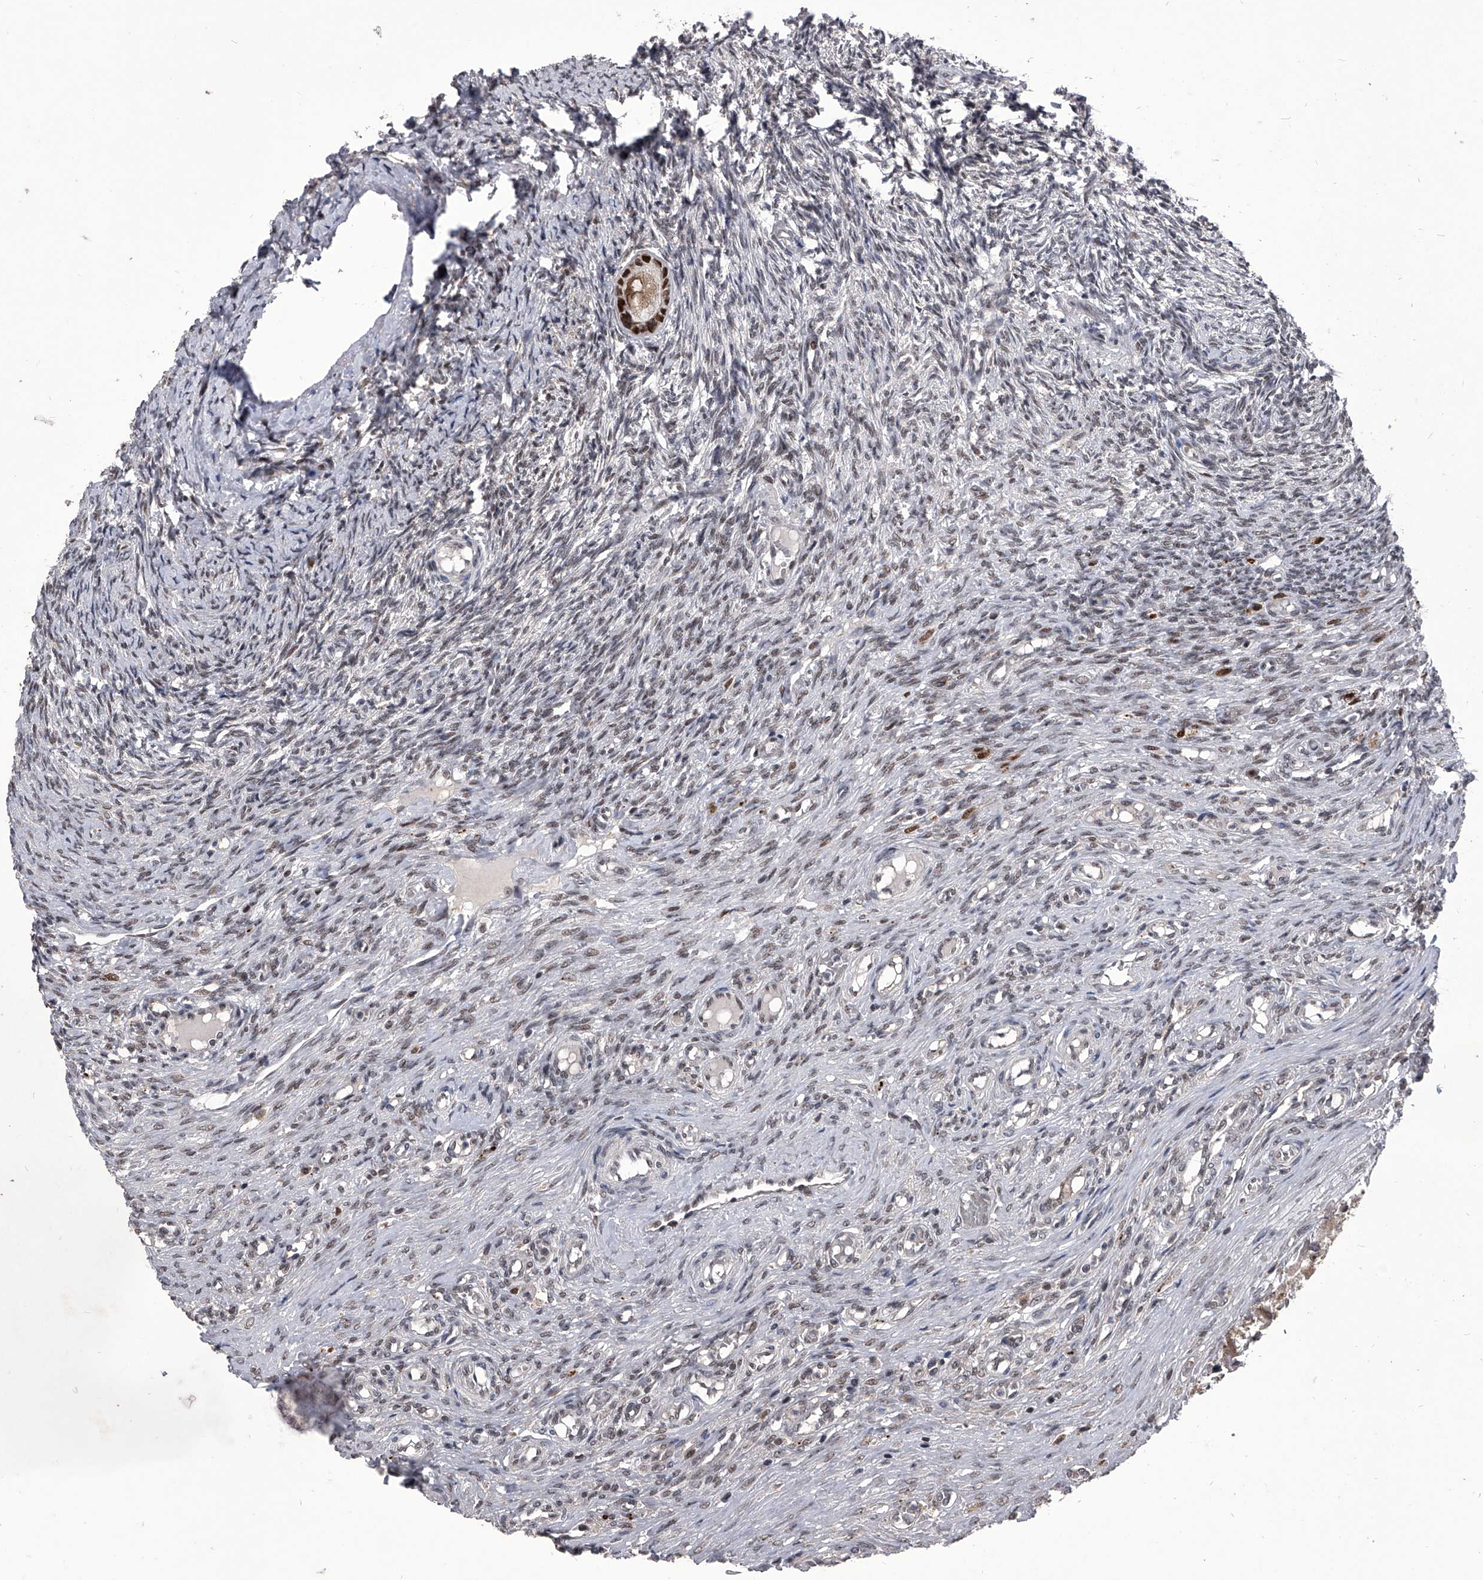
{"staining": {"intensity": "strong", "quantity": ">75%", "location": "cytoplasmic/membranous,nuclear"}, "tissue": "ovary", "cell_type": "Follicle cells", "image_type": "normal", "snomed": [{"axis": "morphology", "description": "Adenocarcinoma, NOS"}, {"axis": "topography", "description": "Endometrium"}], "caption": "Normal ovary shows strong cytoplasmic/membranous,nuclear staining in approximately >75% of follicle cells, visualized by immunohistochemistry.", "gene": "CMTR1", "patient": {"sex": "female", "age": 32}}